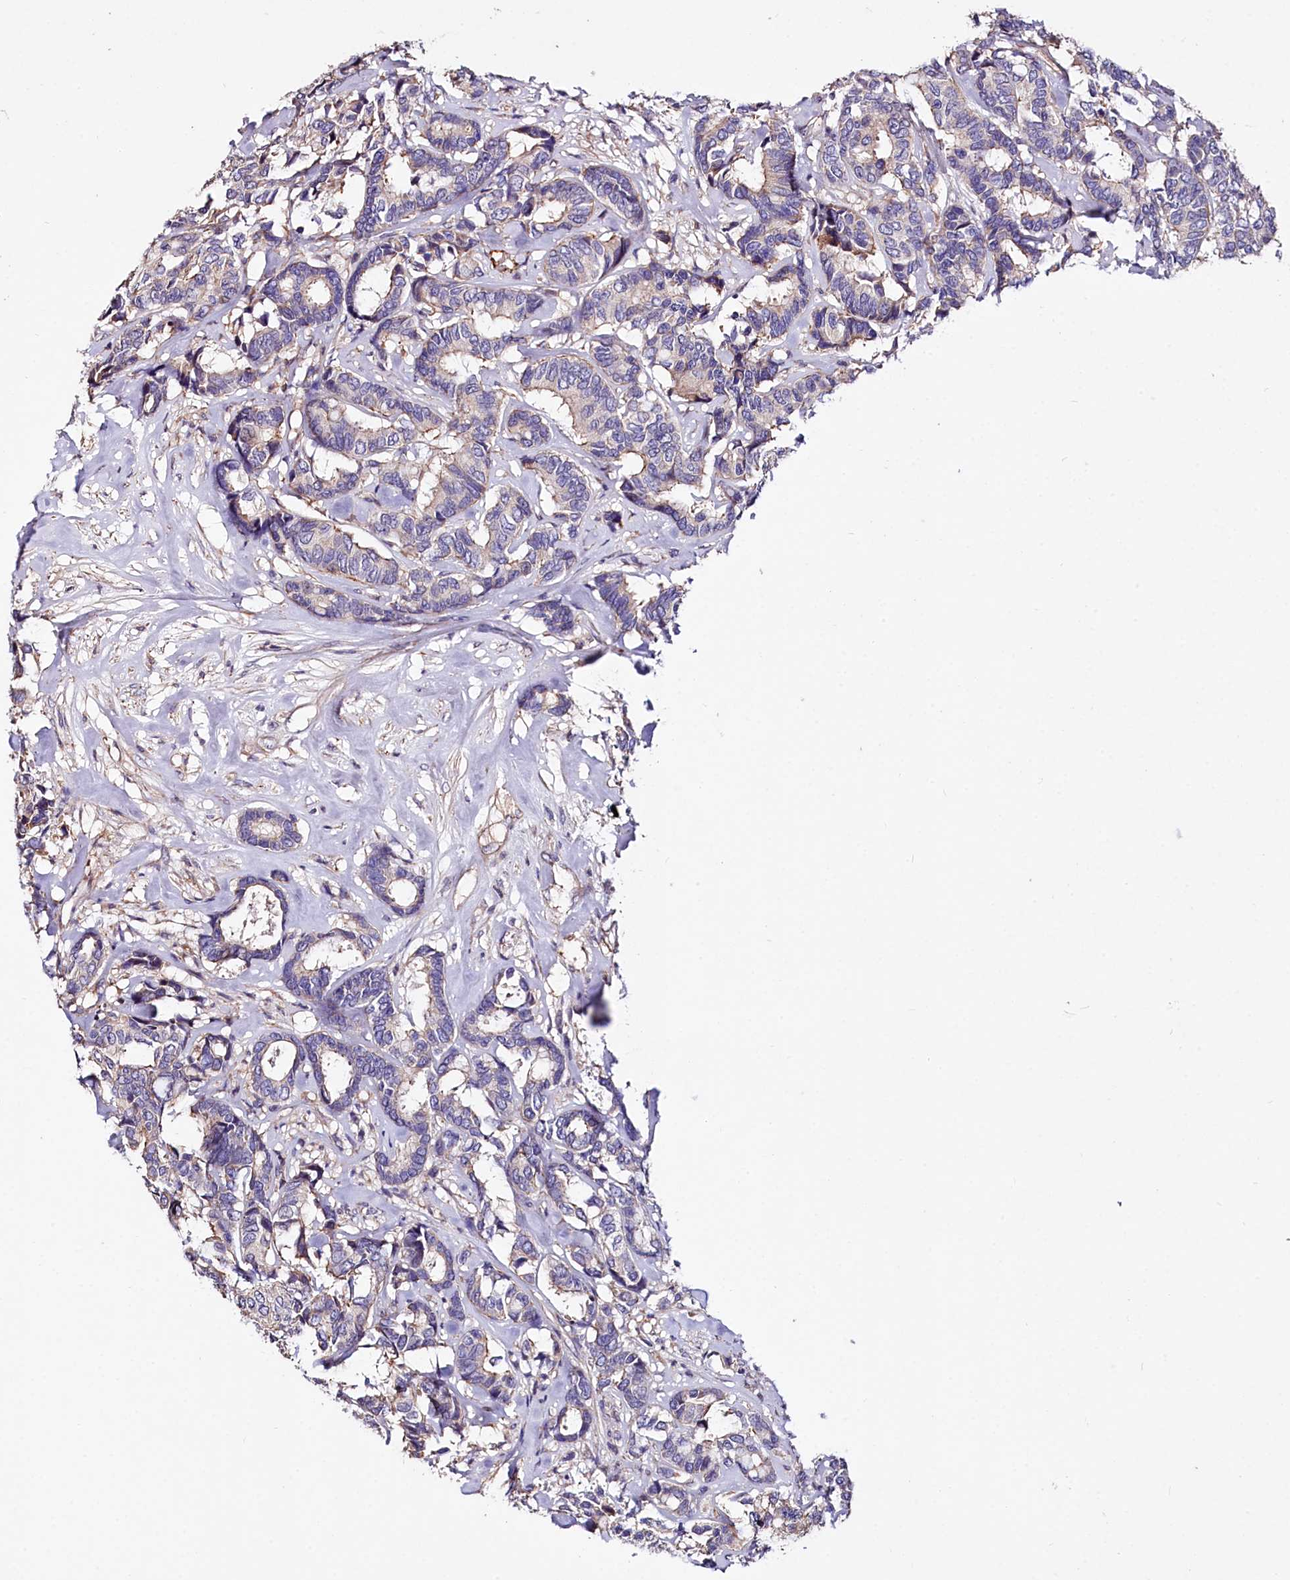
{"staining": {"intensity": "weak", "quantity": "25%-75%", "location": "cytoplasmic/membranous"}, "tissue": "breast cancer", "cell_type": "Tumor cells", "image_type": "cancer", "snomed": [{"axis": "morphology", "description": "Duct carcinoma"}, {"axis": "topography", "description": "Breast"}], "caption": "Immunohistochemical staining of human breast cancer (invasive ductal carcinoma) demonstrates low levels of weak cytoplasmic/membranous protein staining in about 25%-75% of tumor cells. (DAB (3,3'-diaminobenzidine) IHC, brown staining for protein, blue staining for nuclei).", "gene": "RPUSD3", "patient": {"sex": "female", "age": 87}}